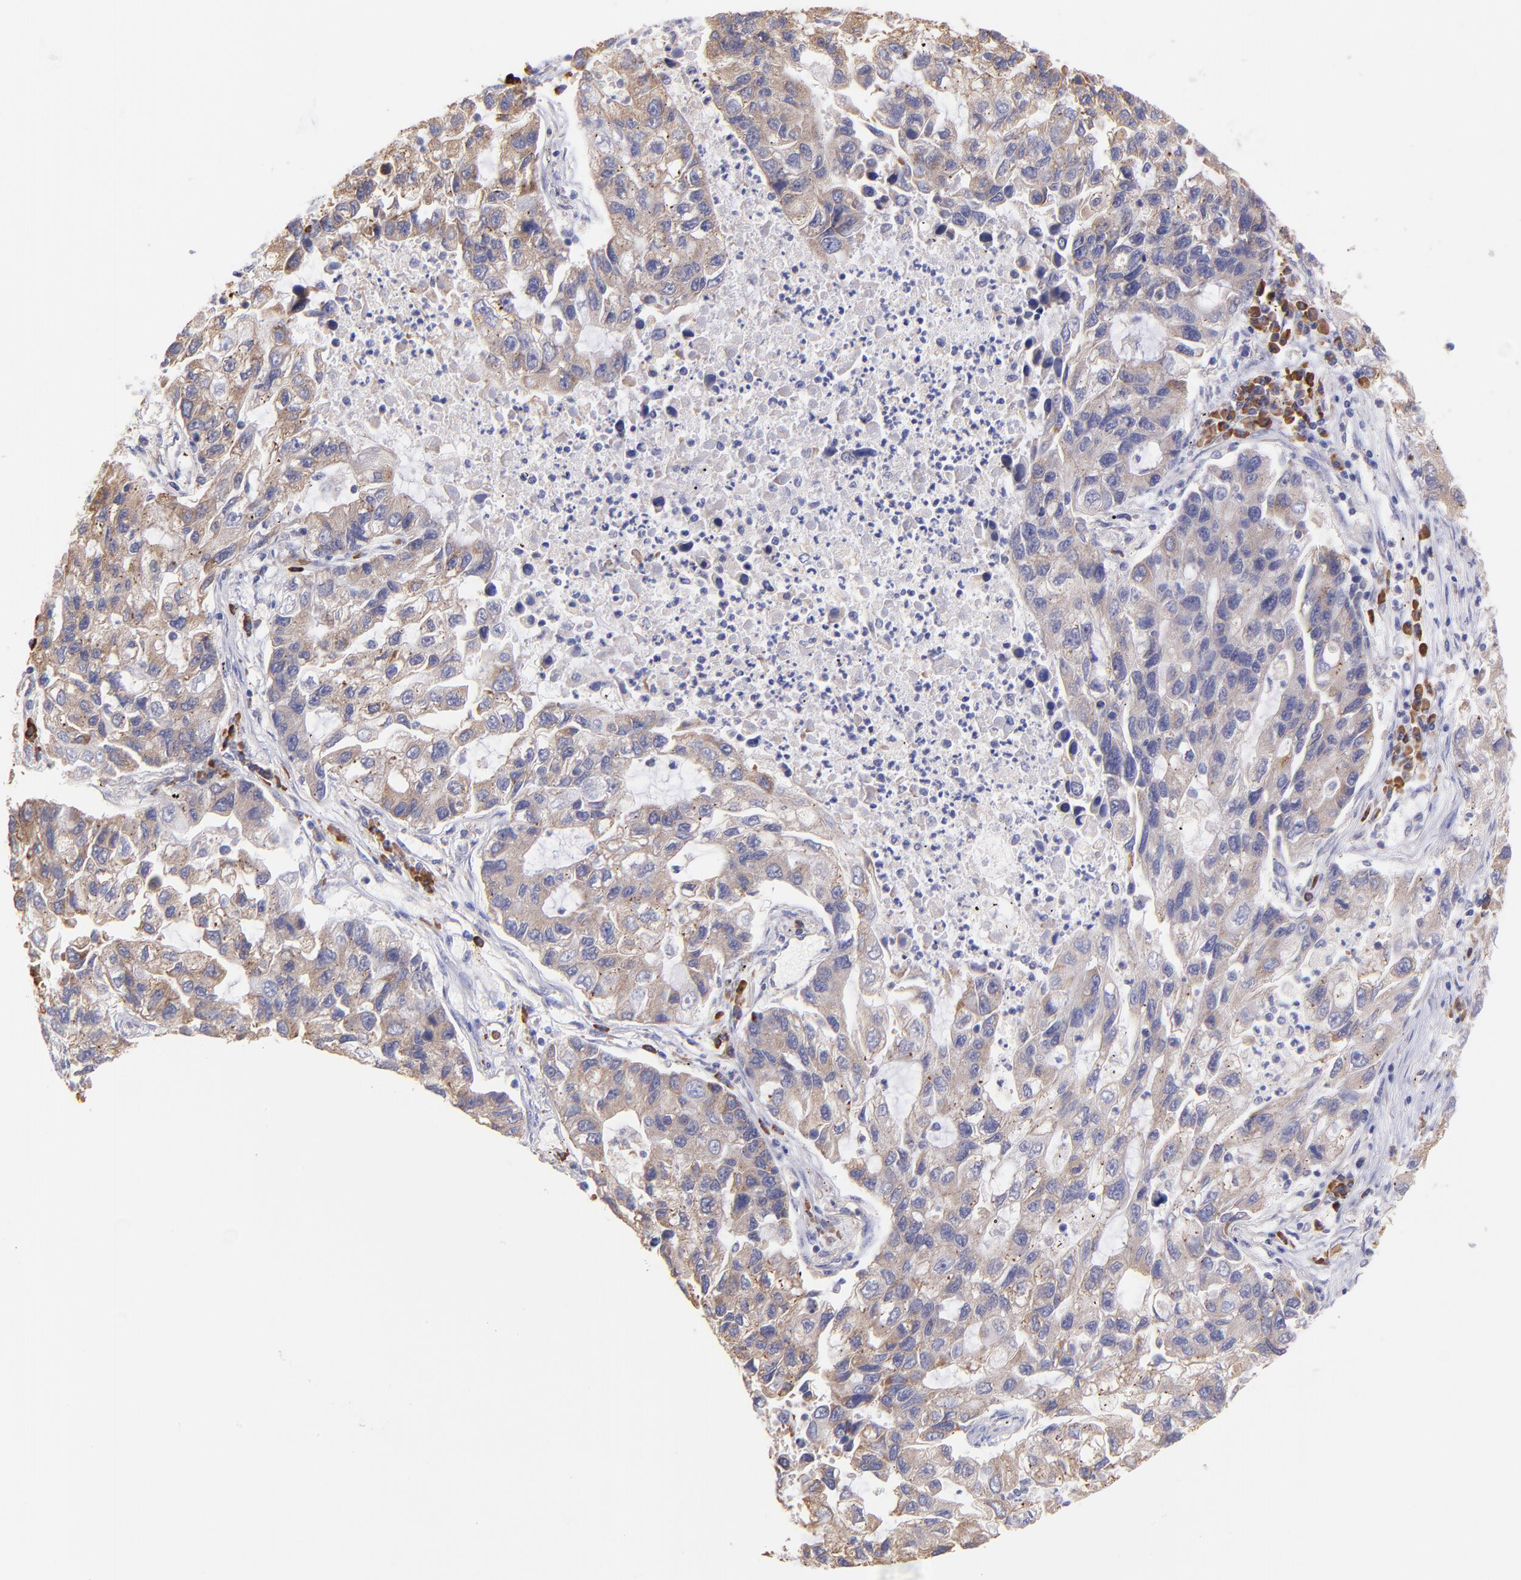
{"staining": {"intensity": "weak", "quantity": ">75%", "location": "cytoplasmic/membranous"}, "tissue": "lung cancer", "cell_type": "Tumor cells", "image_type": "cancer", "snomed": [{"axis": "morphology", "description": "Adenocarcinoma, NOS"}, {"axis": "topography", "description": "Lung"}], "caption": "Lung adenocarcinoma was stained to show a protein in brown. There is low levels of weak cytoplasmic/membranous staining in approximately >75% of tumor cells.", "gene": "PREX1", "patient": {"sex": "female", "age": 51}}